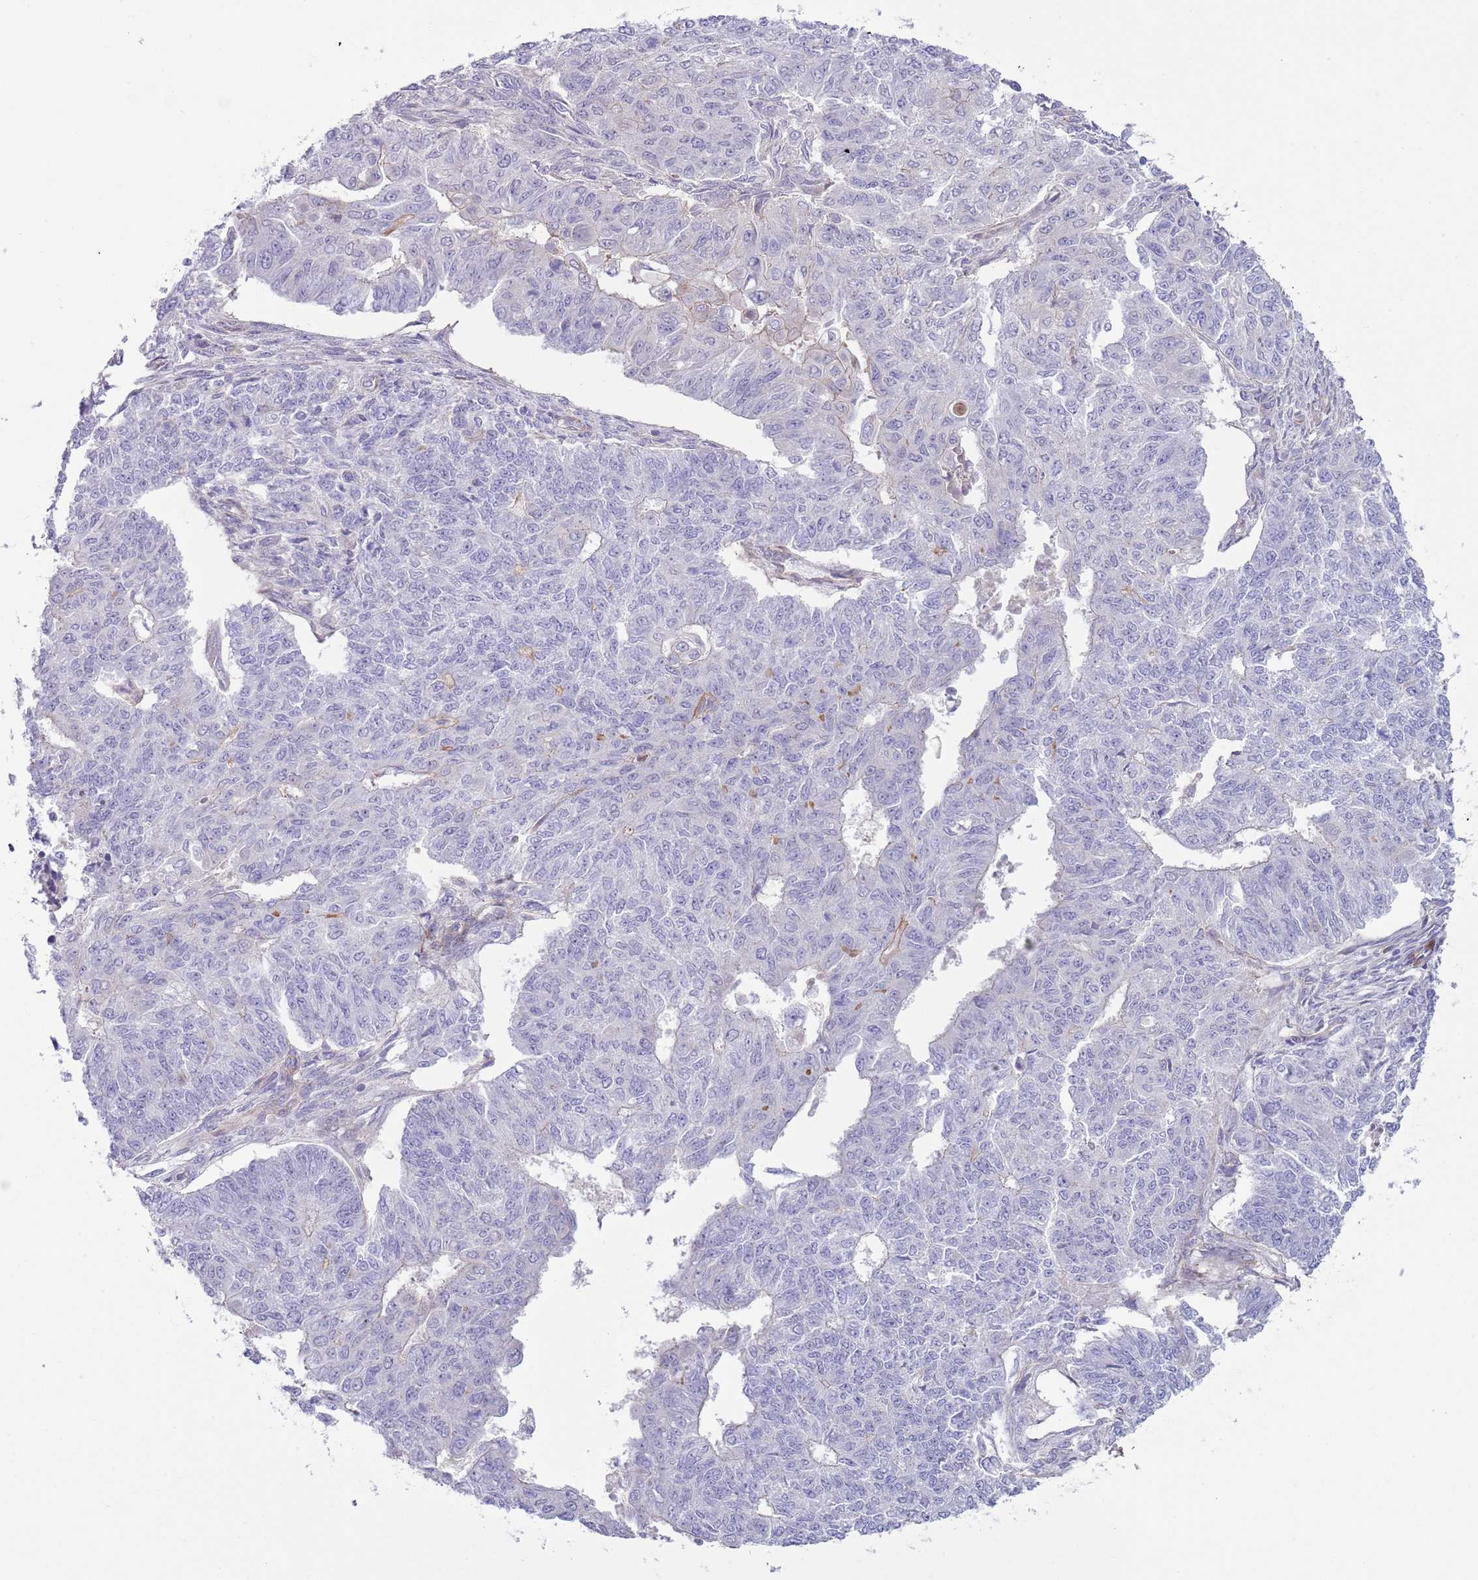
{"staining": {"intensity": "negative", "quantity": "none", "location": "none"}, "tissue": "endometrial cancer", "cell_type": "Tumor cells", "image_type": "cancer", "snomed": [{"axis": "morphology", "description": "Adenocarcinoma, NOS"}, {"axis": "topography", "description": "Endometrium"}], "caption": "A photomicrograph of endometrial cancer stained for a protein exhibits no brown staining in tumor cells.", "gene": "TINAGL1", "patient": {"sex": "female", "age": 32}}